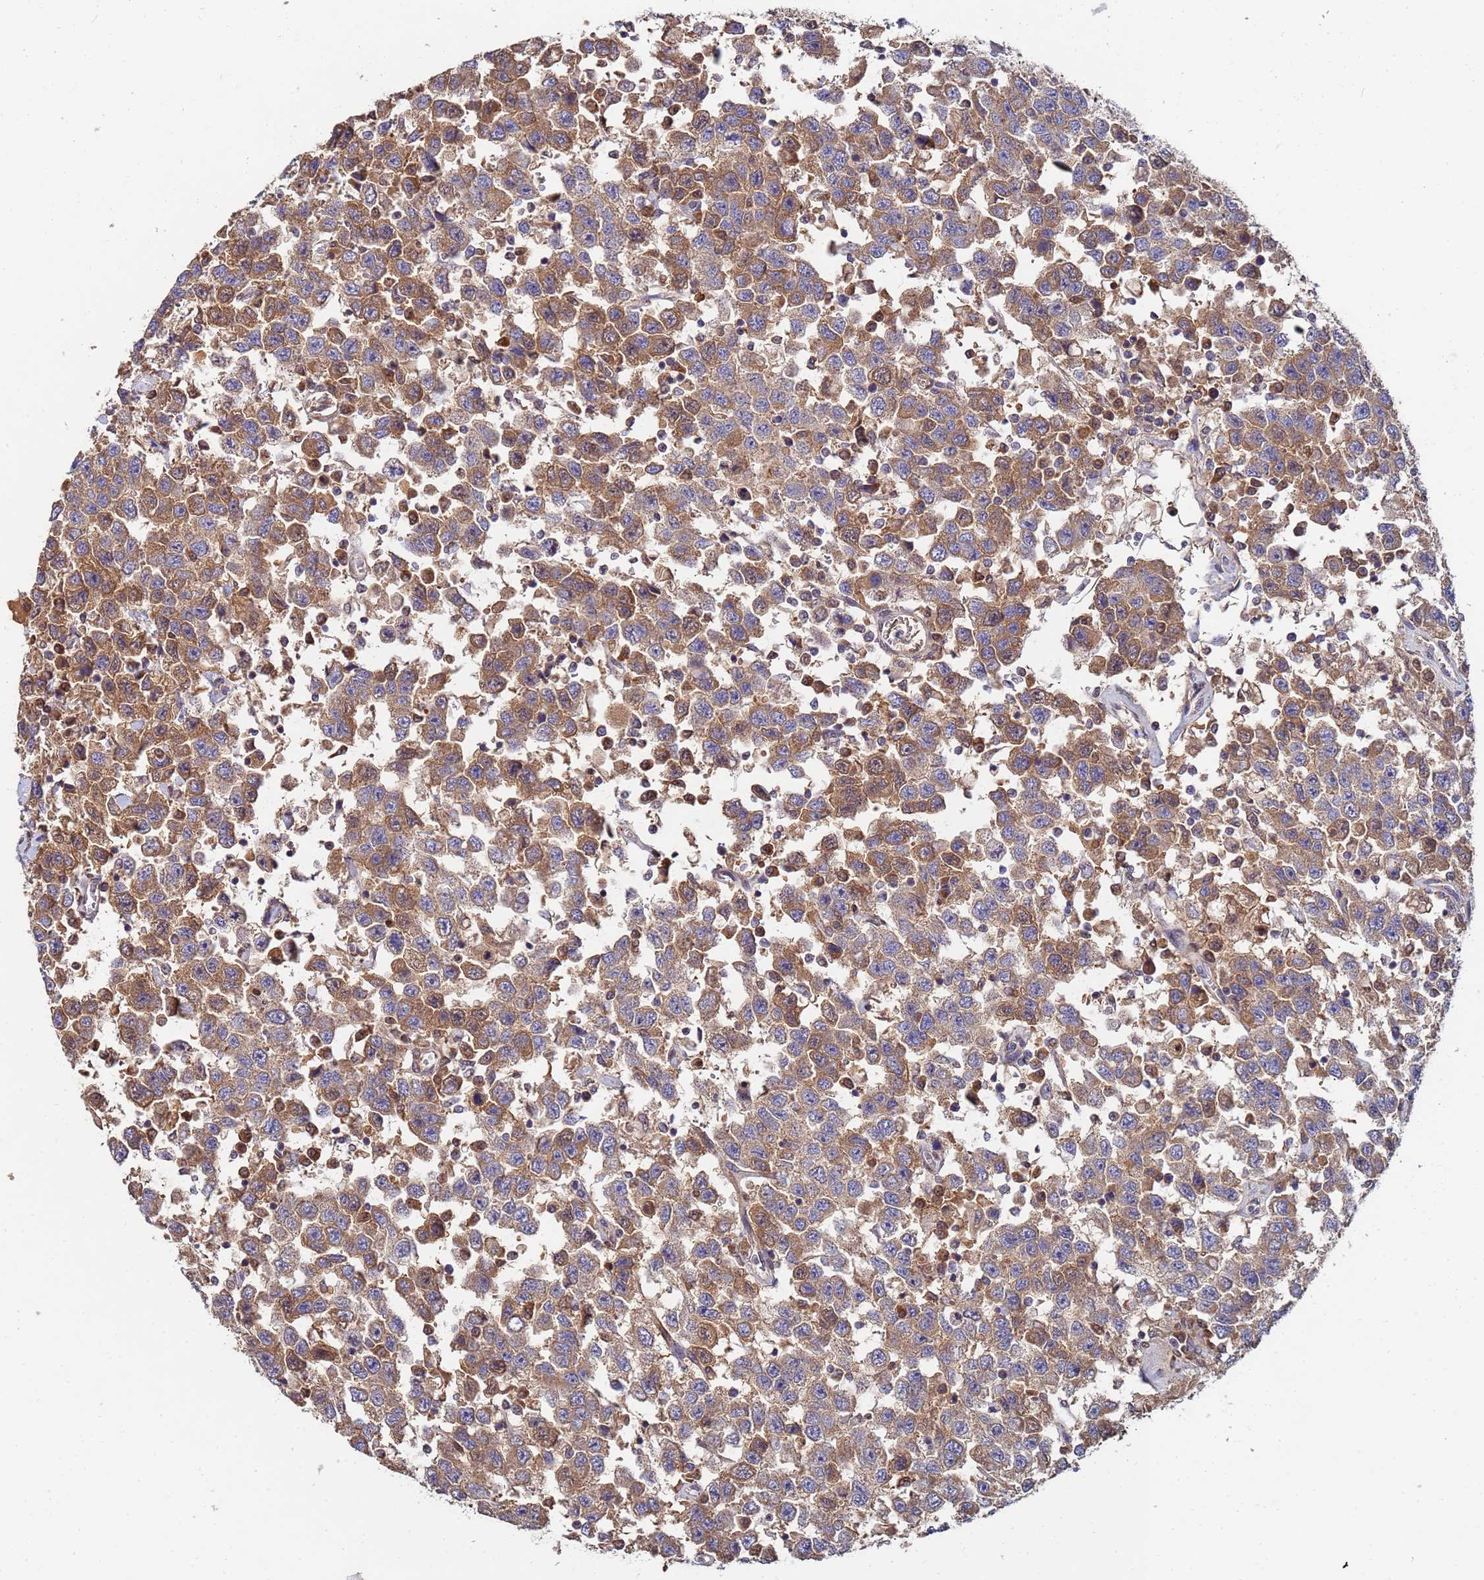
{"staining": {"intensity": "moderate", "quantity": ">75%", "location": "cytoplasmic/membranous,nuclear"}, "tissue": "testis cancer", "cell_type": "Tumor cells", "image_type": "cancer", "snomed": [{"axis": "morphology", "description": "Seminoma, NOS"}, {"axis": "topography", "description": "Testis"}], "caption": "Human testis cancer stained with a brown dye exhibits moderate cytoplasmic/membranous and nuclear positive expression in about >75% of tumor cells.", "gene": "C5orf34", "patient": {"sex": "male", "age": 41}}